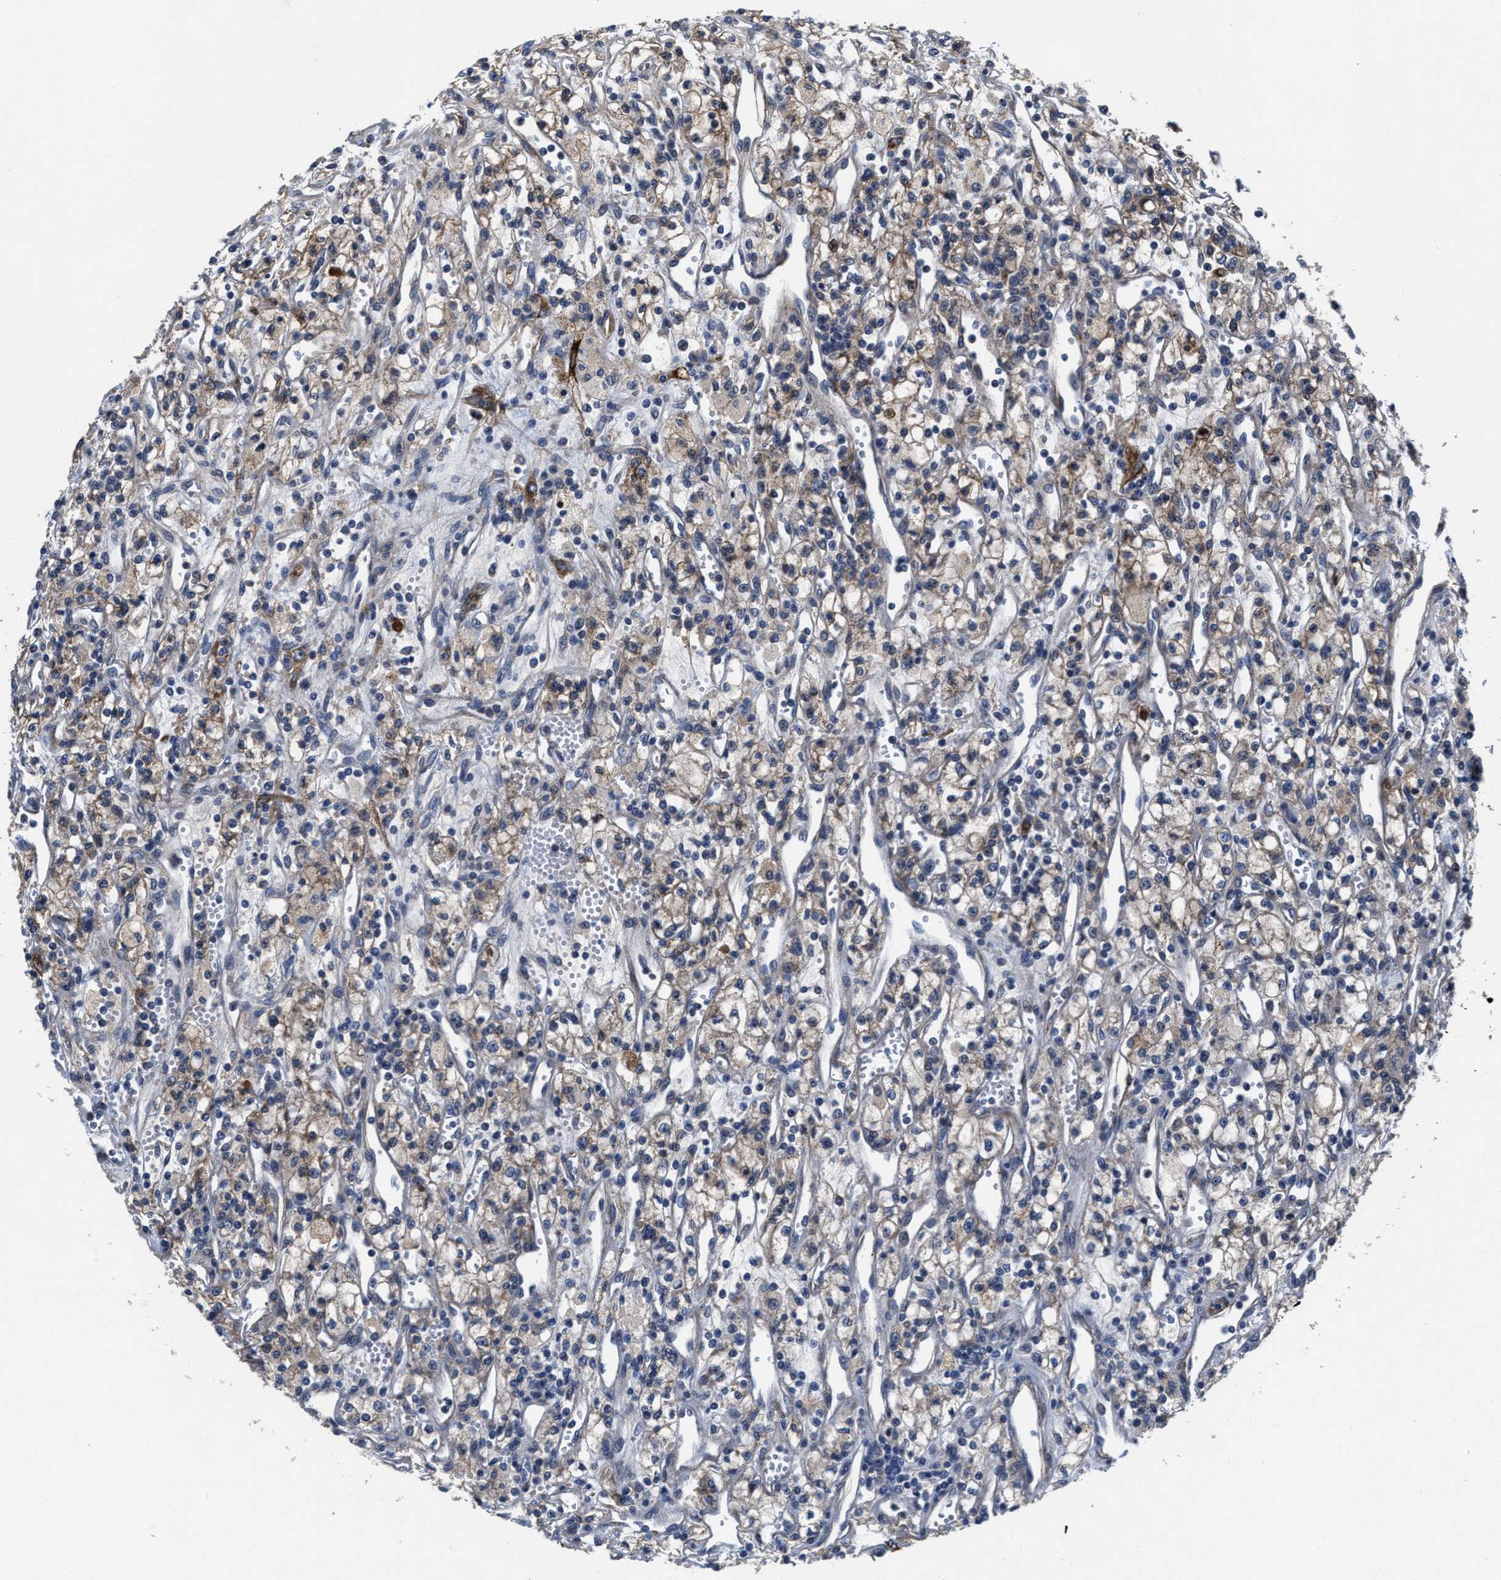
{"staining": {"intensity": "weak", "quantity": ">75%", "location": "cytoplasmic/membranous"}, "tissue": "renal cancer", "cell_type": "Tumor cells", "image_type": "cancer", "snomed": [{"axis": "morphology", "description": "Adenocarcinoma, NOS"}, {"axis": "topography", "description": "Kidney"}], "caption": "The image reveals staining of renal adenocarcinoma, revealing weak cytoplasmic/membranous protein positivity (brown color) within tumor cells.", "gene": "SLC12A2", "patient": {"sex": "male", "age": 59}}